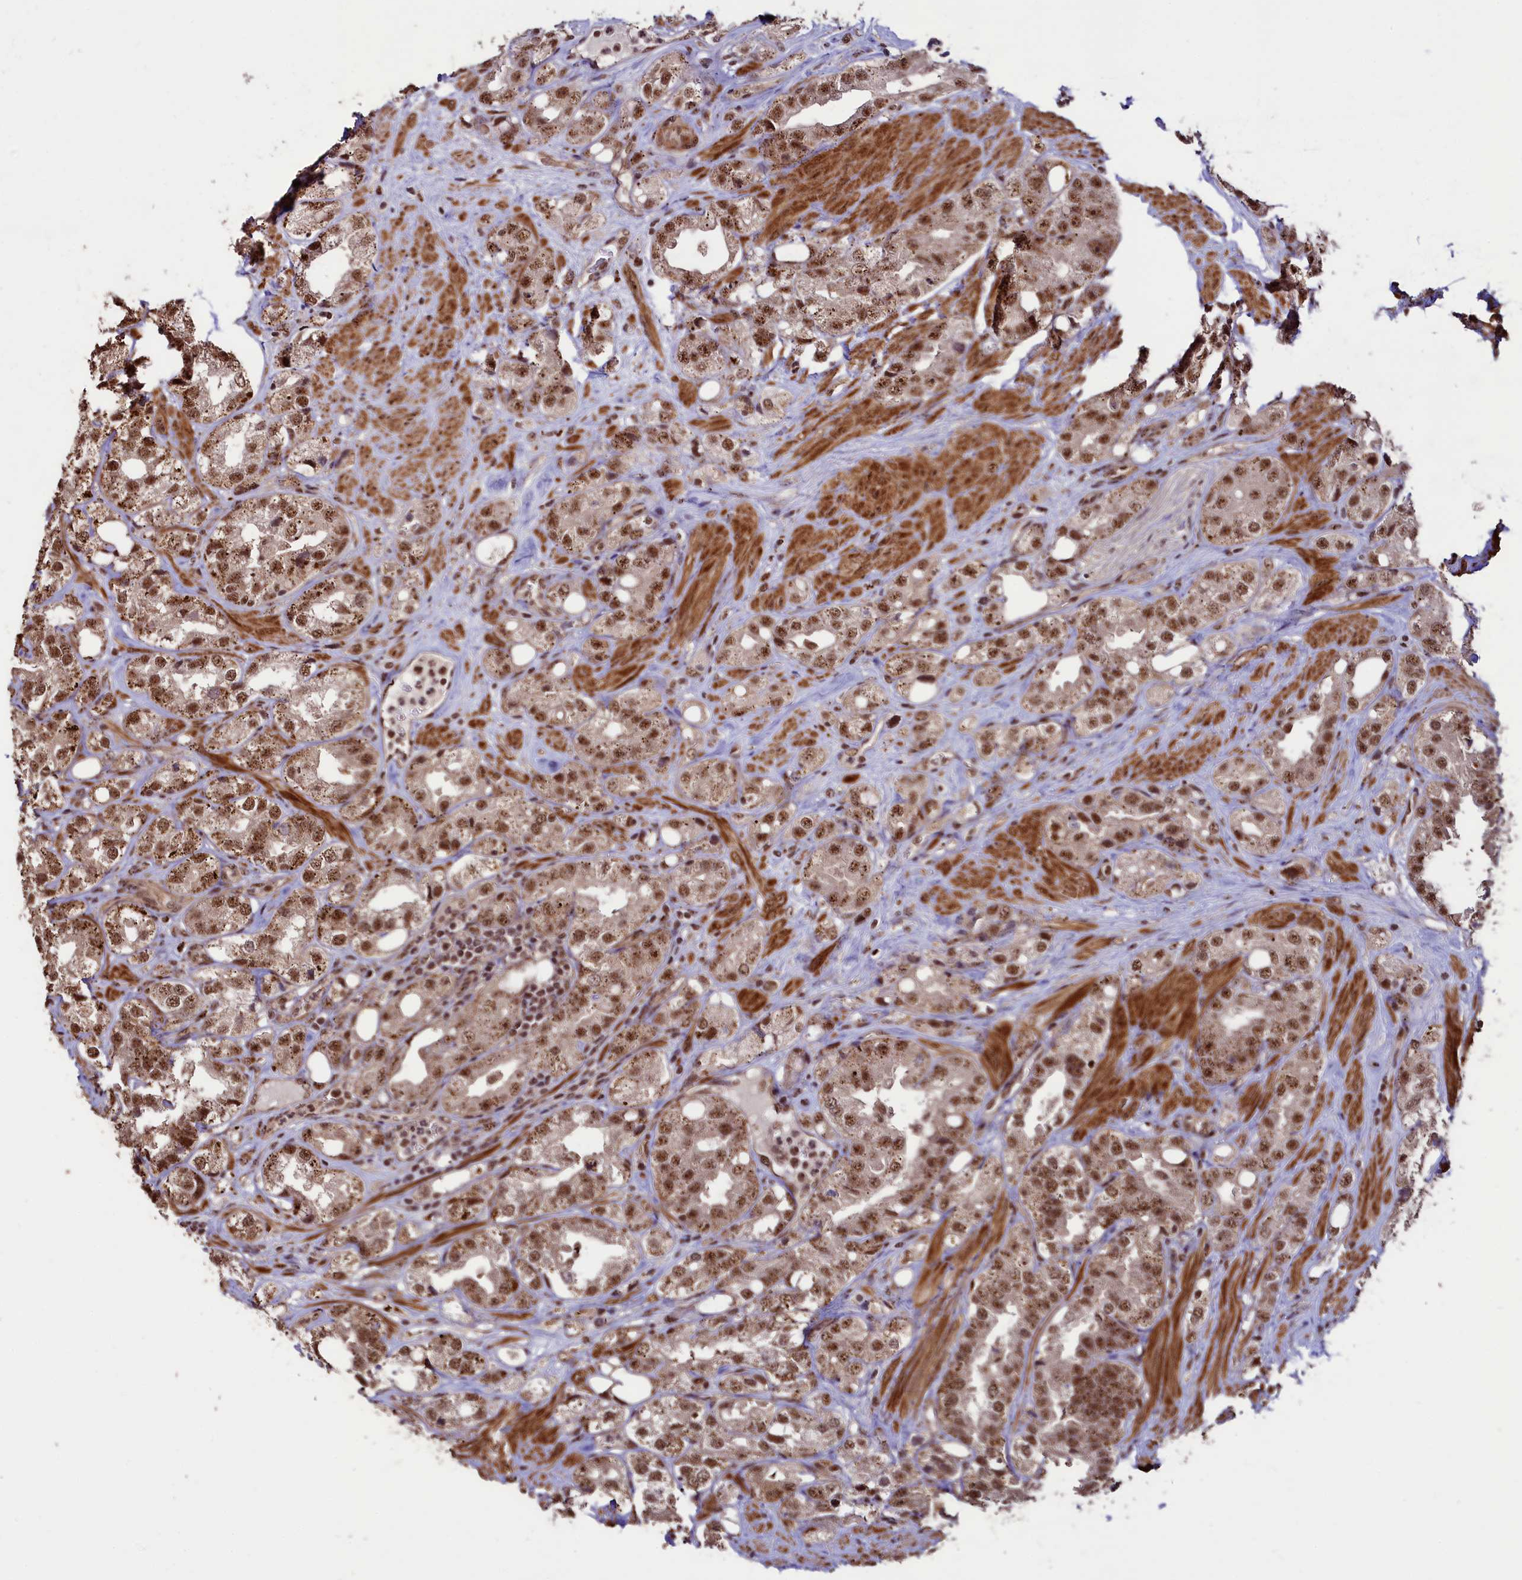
{"staining": {"intensity": "moderate", "quantity": ">75%", "location": "cytoplasmic/membranous,nuclear"}, "tissue": "prostate cancer", "cell_type": "Tumor cells", "image_type": "cancer", "snomed": [{"axis": "morphology", "description": "Adenocarcinoma, NOS"}, {"axis": "topography", "description": "Prostate"}], "caption": "IHC histopathology image of human prostate adenocarcinoma stained for a protein (brown), which reveals medium levels of moderate cytoplasmic/membranous and nuclear expression in about >75% of tumor cells.", "gene": "SFSWAP", "patient": {"sex": "male", "age": 79}}